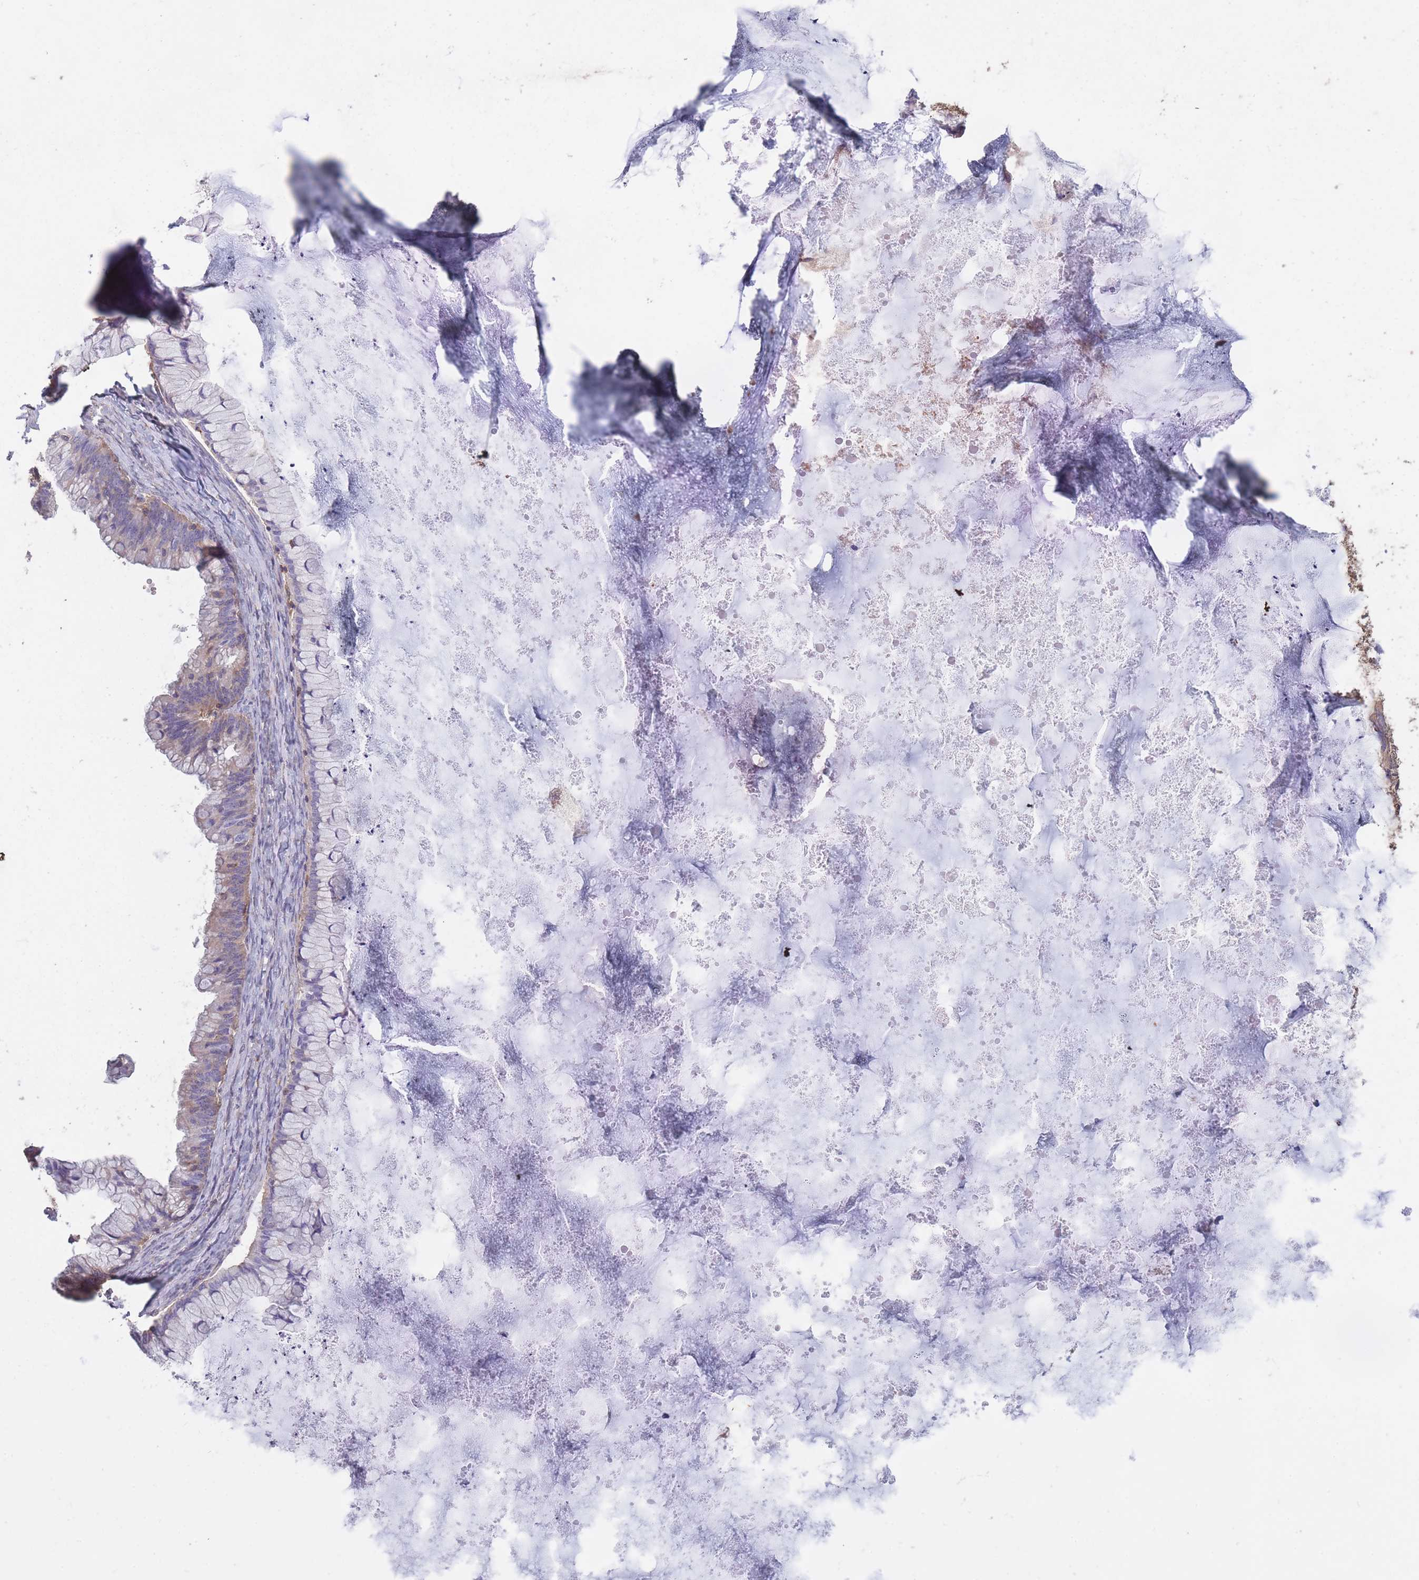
{"staining": {"intensity": "weak", "quantity": "25%-75%", "location": "cytoplasmic/membranous"}, "tissue": "ovarian cancer", "cell_type": "Tumor cells", "image_type": "cancer", "snomed": [{"axis": "morphology", "description": "Cystadenocarcinoma, mucinous, NOS"}, {"axis": "topography", "description": "Ovary"}], "caption": "An immunohistochemistry (IHC) photomicrograph of neoplastic tissue is shown. Protein staining in brown highlights weak cytoplasmic/membranous positivity in ovarian cancer within tumor cells.", "gene": "GMIP", "patient": {"sex": "female", "age": 35}}